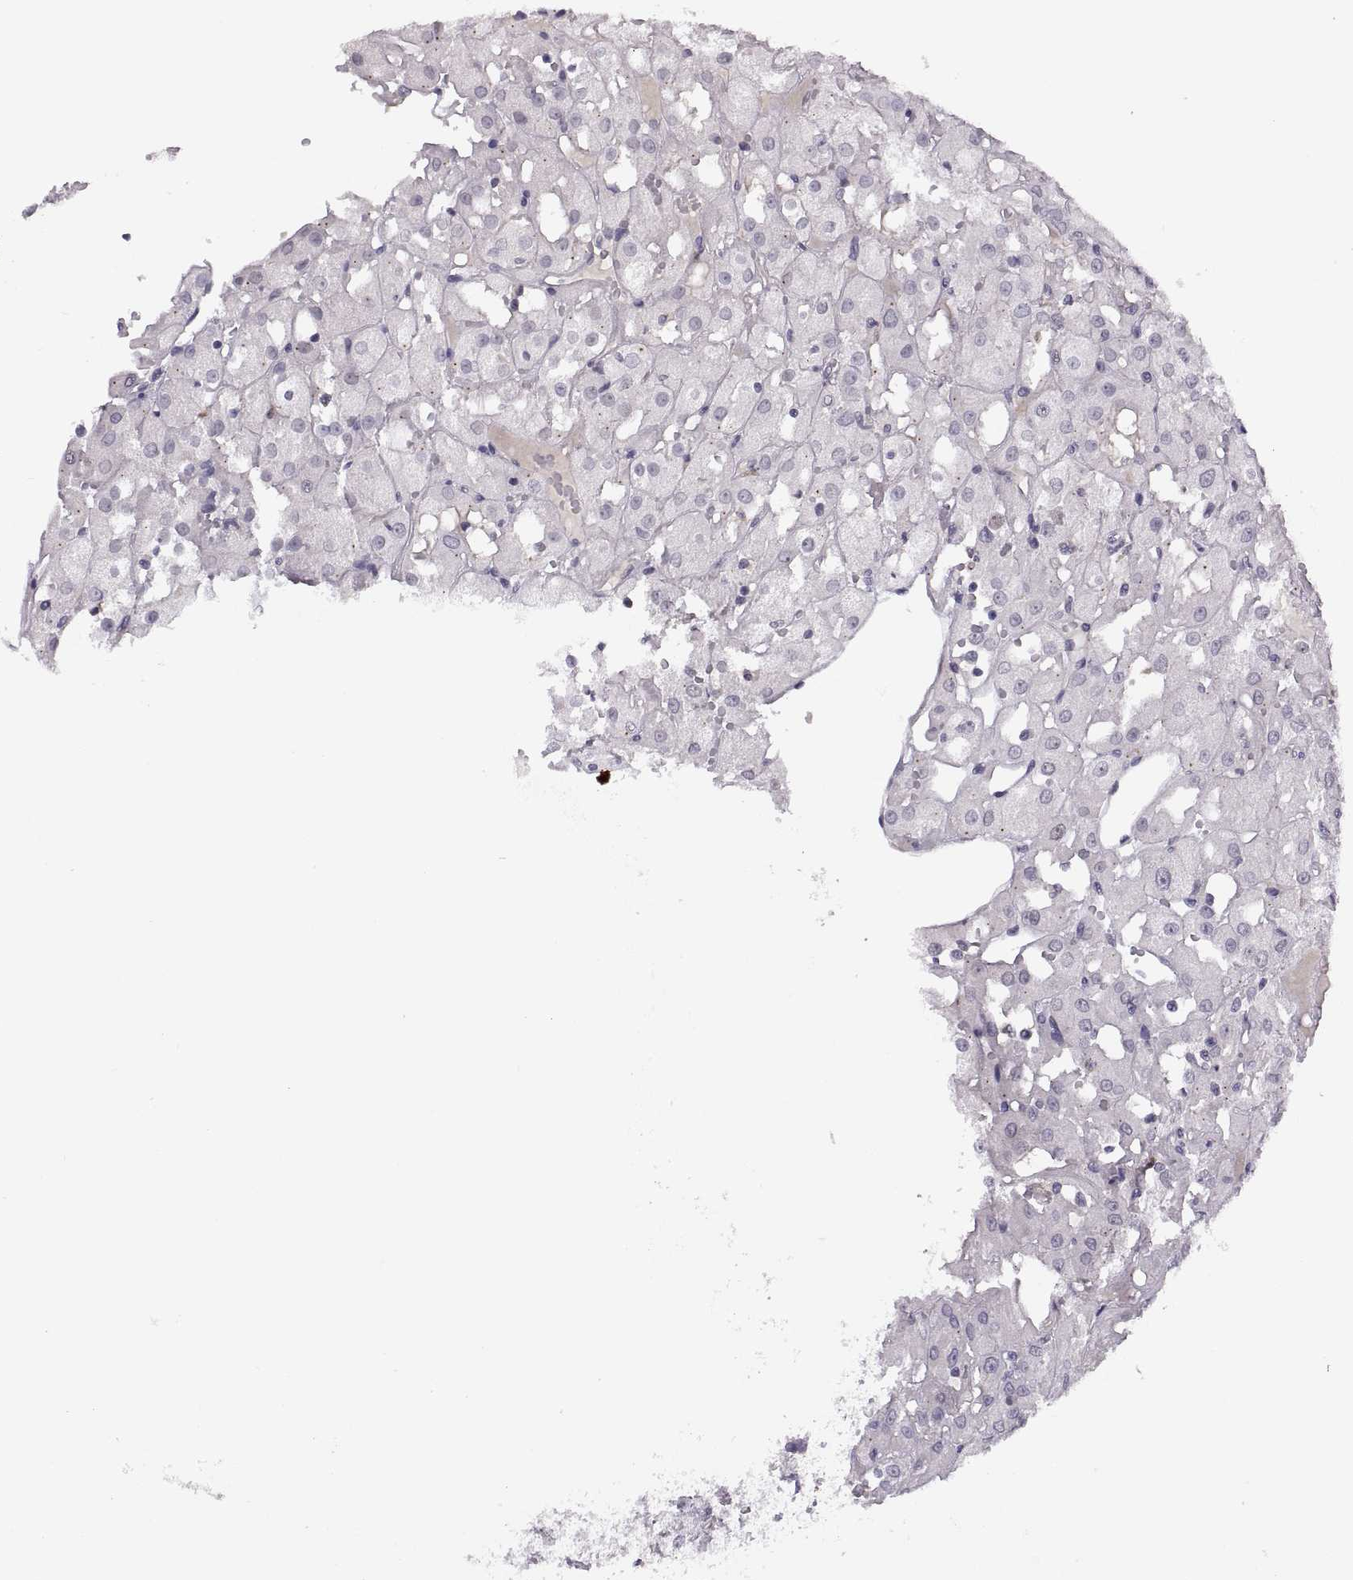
{"staining": {"intensity": "negative", "quantity": "none", "location": "none"}, "tissue": "renal cancer", "cell_type": "Tumor cells", "image_type": "cancer", "snomed": [{"axis": "morphology", "description": "Adenocarcinoma, NOS"}, {"axis": "topography", "description": "Kidney"}], "caption": "Tumor cells are negative for protein expression in human renal adenocarcinoma.", "gene": "CHCT1", "patient": {"sex": "male", "age": 72}}